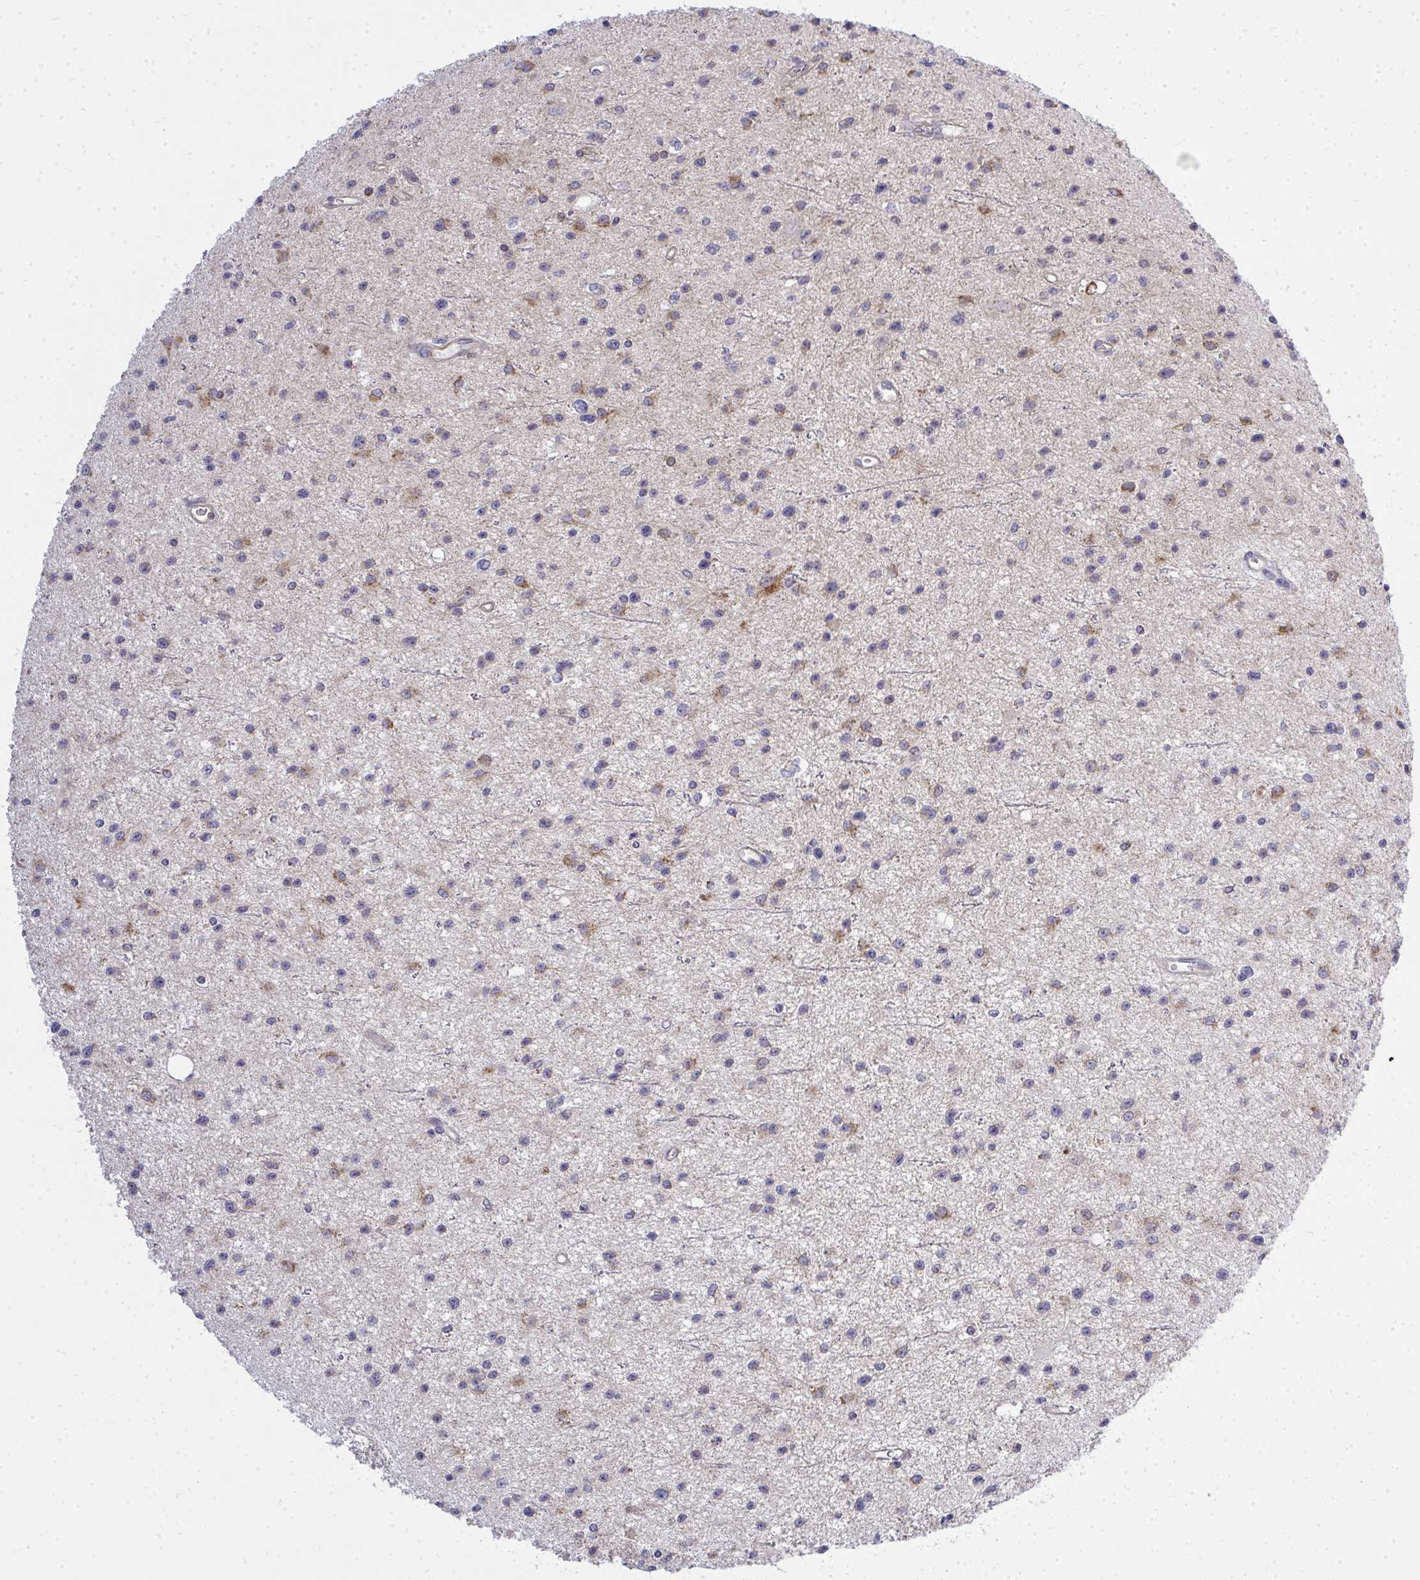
{"staining": {"intensity": "weak", "quantity": "25%-75%", "location": "cytoplasmic/membranous"}, "tissue": "glioma", "cell_type": "Tumor cells", "image_type": "cancer", "snomed": [{"axis": "morphology", "description": "Glioma, malignant, Low grade"}, {"axis": "topography", "description": "Brain"}], "caption": "A low amount of weak cytoplasmic/membranous staining is seen in about 25%-75% of tumor cells in low-grade glioma (malignant) tissue. The staining is performed using DAB (3,3'-diaminobenzidine) brown chromogen to label protein expression. The nuclei are counter-stained blue using hematoxylin.", "gene": "XAF1", "patient": {"sex": "male", "age": 43}}